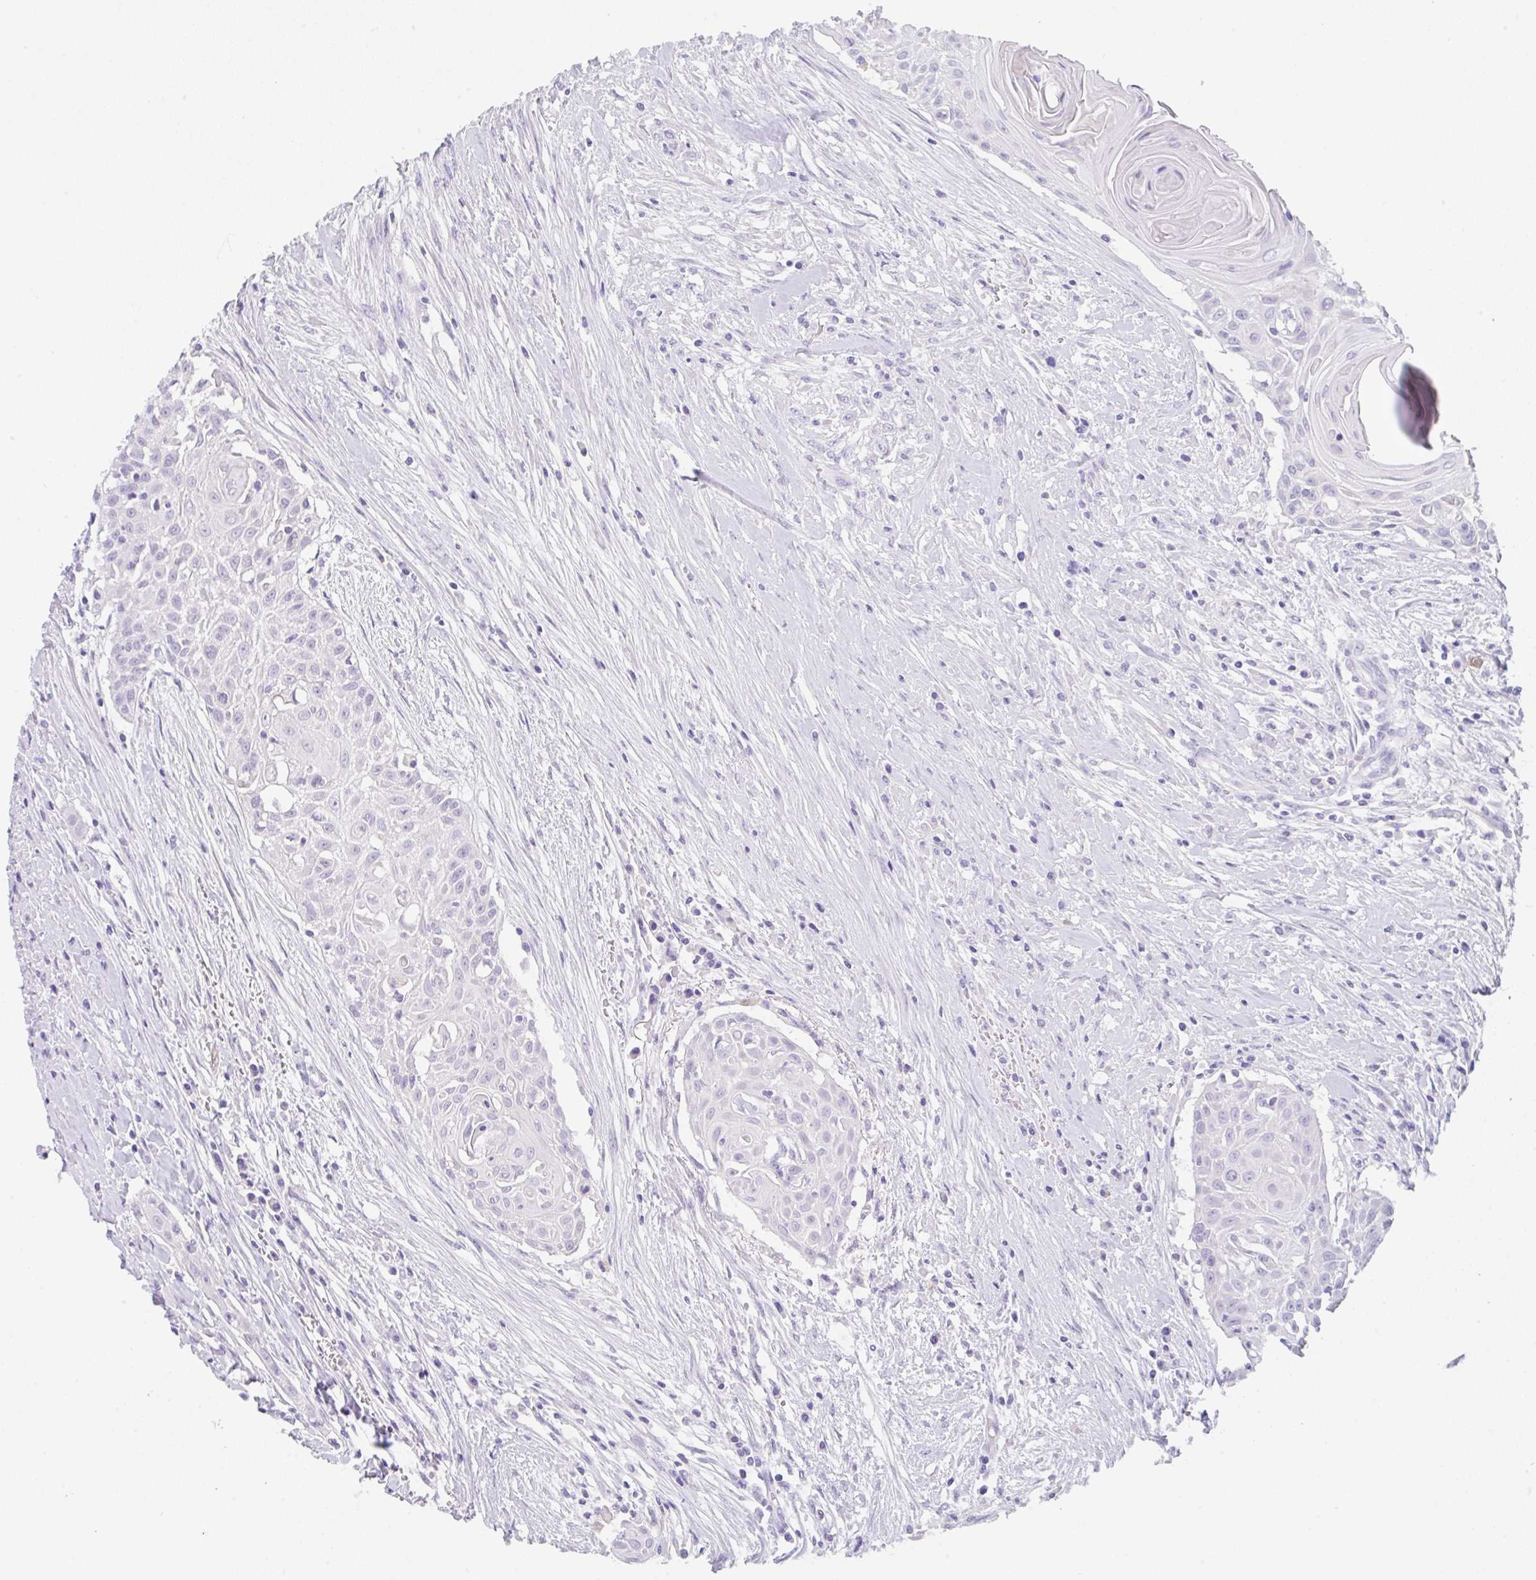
{"staining": {"intensity": "negative", "quantity": "none", "location": "none"}, "tissue": "head and neck cancer", "cell_type": "Tumor cells", "image_type": "cancer", "snomed": [{"axis": "morphology", "description": "Squamous cell carcinoma, NOS"}, {"axis": "topography", "description": "Lymph node"}, {"axis": "topography", "description": "Salivary gland"}, {"axis": "topography", "description": "Head-Neck"}], "caption": "DAB immunohistochemical staining of squamous cell carcinoma (head and neck) exhibits no significant positivity in tumor cells. The staining is performed using DAB (3,3'-diaminobenzidine) brown chromogen with nuclei counter-stained in using hematoxylin.", "gene": "TRAF4", "patient": {"sex": "female", "age": 74}}